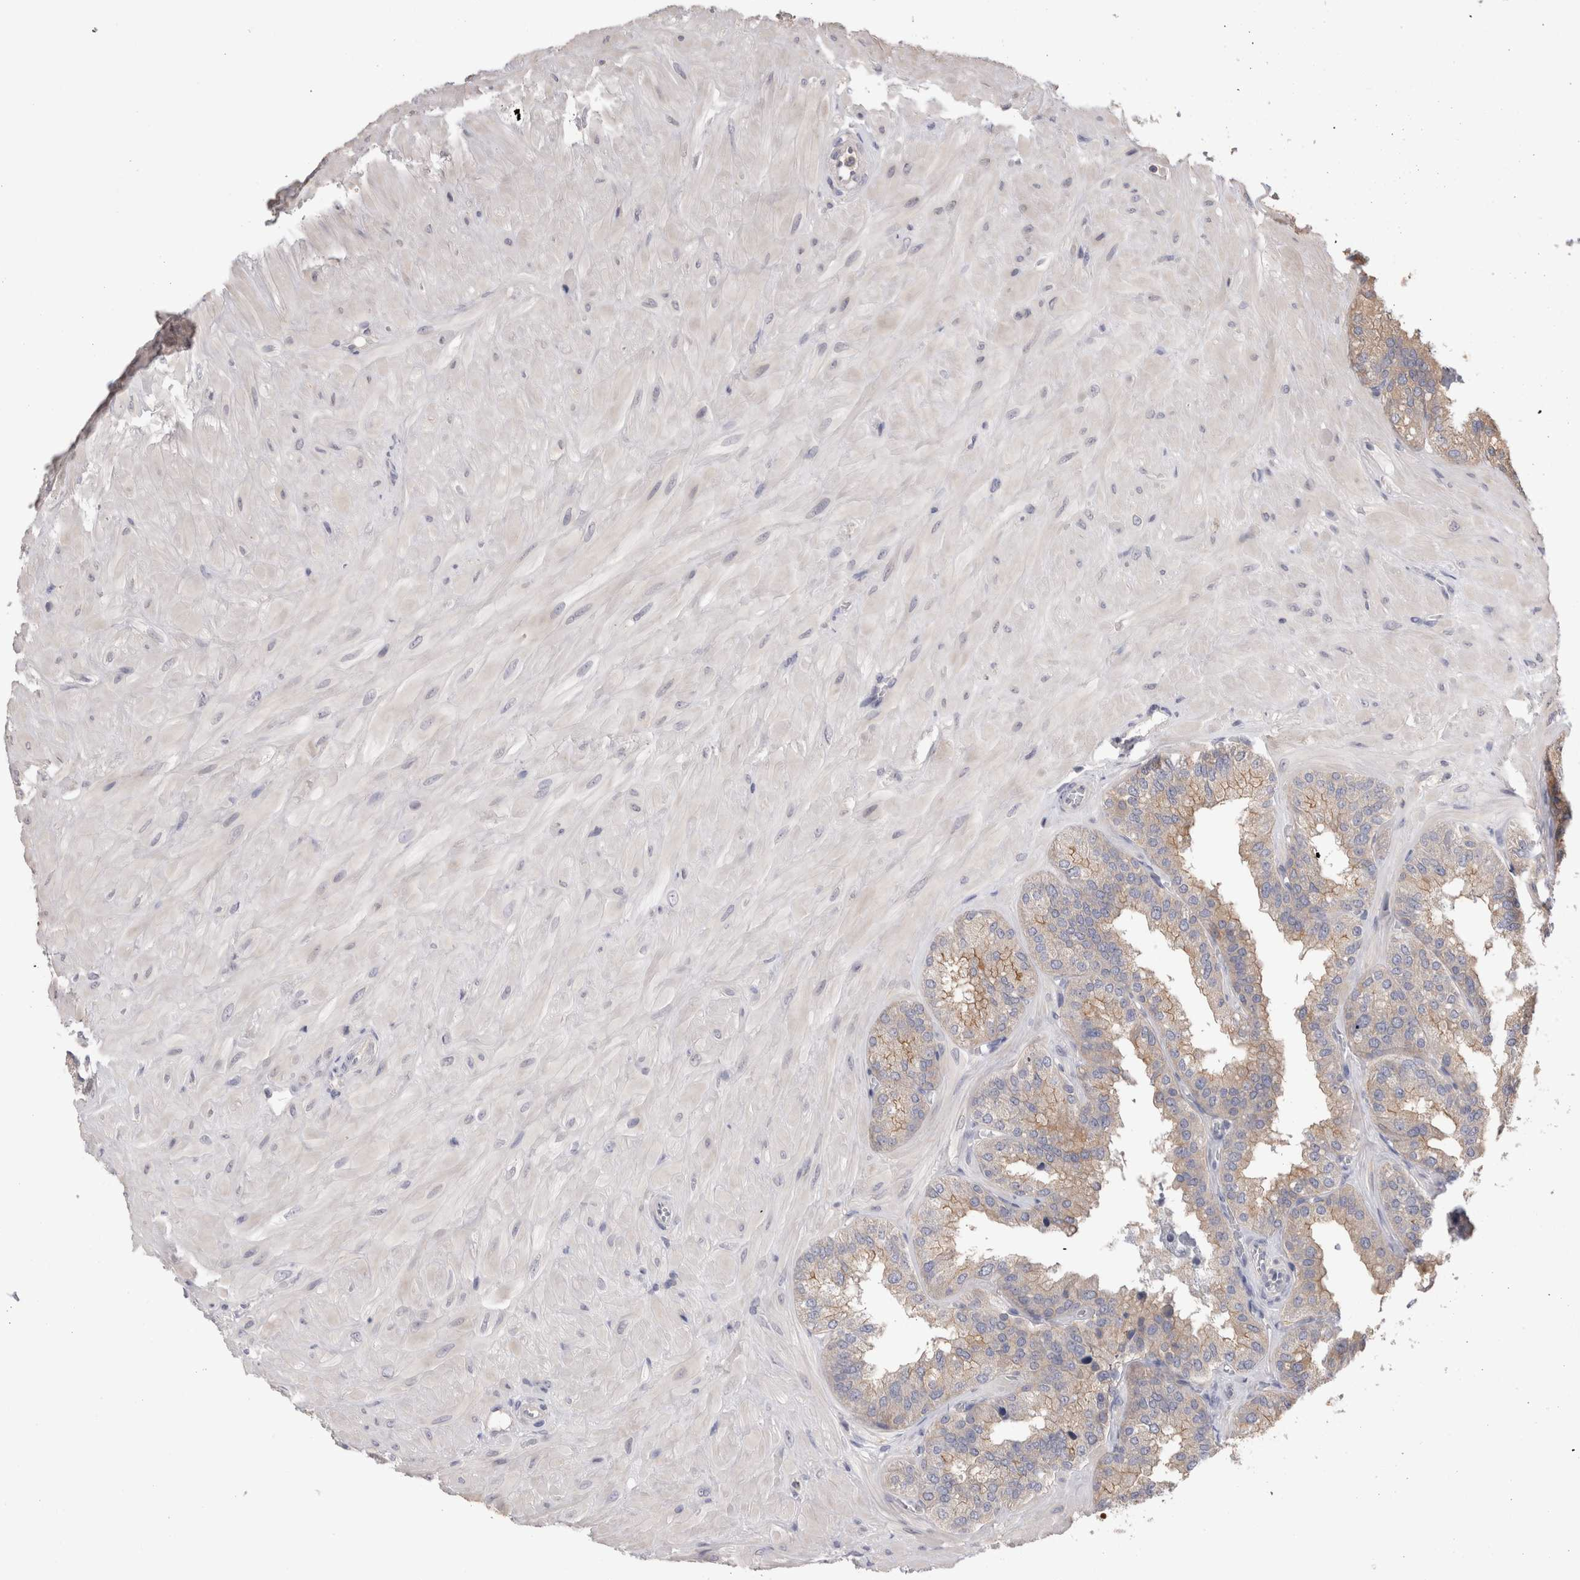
{"staining": {"intensity": "moderate", "quantity": ">75%", "location": "cytoplasmic/membranous"}, "tissue": "seminal vesicle", "cell_type": "Glandular cells", "image_type": "normal", "snomed": [{"axis": "morphology", "description": "Normal tissue, NOS"}, {"axis": "topography", "description": "Prostate"}, {"axis": "topography", "description": "Seminal veicle"}], "caption": "A medium amount of moderate cytoplasmic/membranous positivity is appreciated in approximately >75% of glandular cells in unremarkable seminal vesicle.", "gene": "OTOR", "patient": {"sex": "male", "age": 51}}